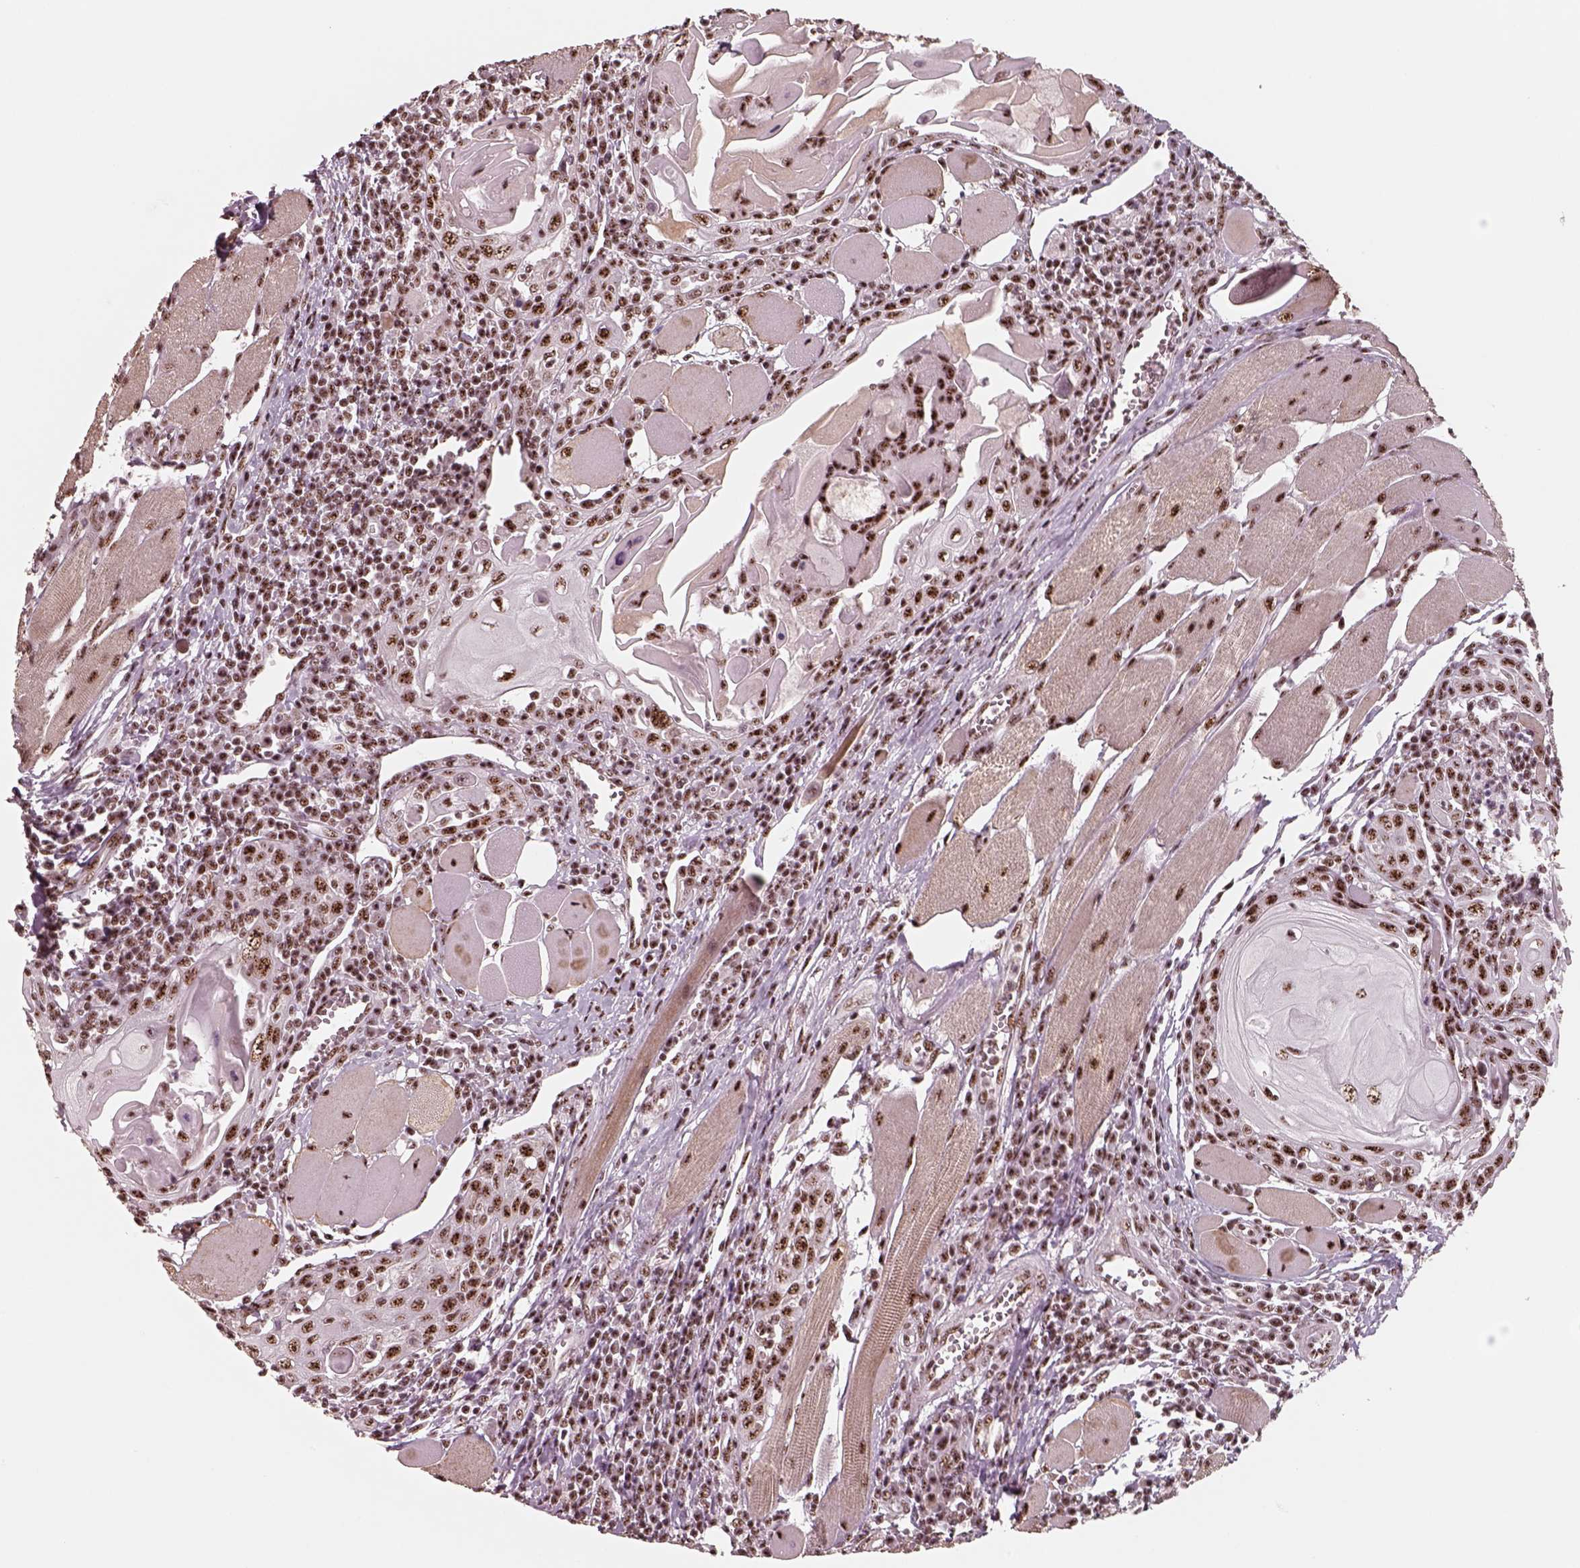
{"staining": {"intensity": "strong", "quantity": ">75%", "location": "nuclear"}, "tissue": "head and neck cancer", "cell_type": "Tumor cells", "image_type": "cancer", "snomed": [{"axis": "morphology", "description": "Normal tissue, NOS"}, {"axis": "morphology", "description": "Squamous cell carcinoma, NOS"}, {"axis": "topography", "description": "Oral tissue"}, {"axis": "topography", "description": "Head-Neck"}], "caption": "Human head and neck cancer (squamous cell carcinoma) stained with a protein marker displays strong staining in tumor cells.", "gene": "ATXN7L3", "patient": {"sex": "male", "age": 52}}